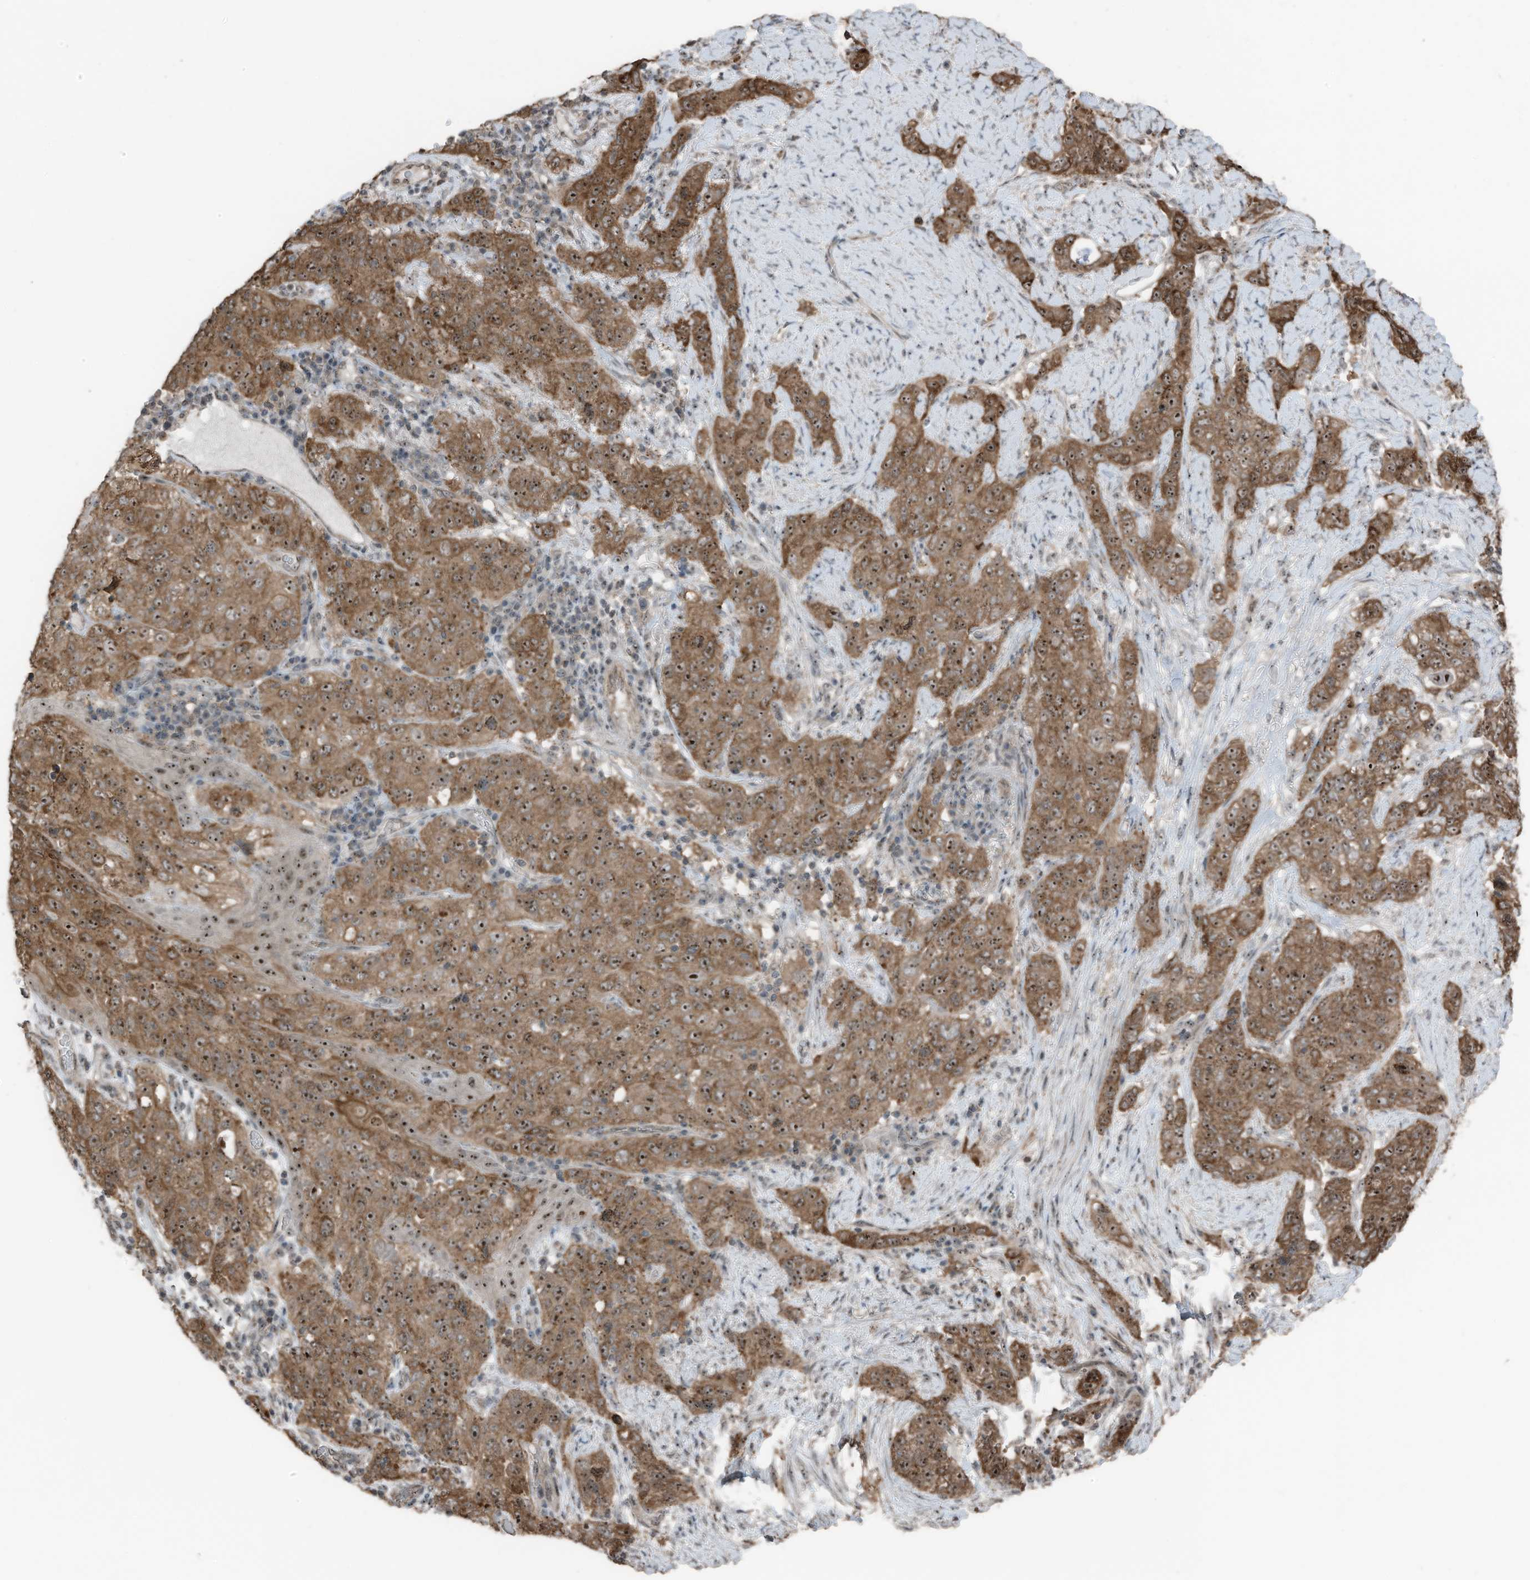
{"staining": {"intensity": "moderate", "quantity": ">75%", "location": "cytoplasmic/membranous,nuclear"}, "tissue": "stomach cancer", "cell_type": "Tumor cells", "image_type": "cancer", "snomed": [{"axis": "morphology", "description": "Adenocarcinoma, NOS"}, {"axis": "topography", "description": "Stomach"}], "caption": "Protein expression analysis of adenocarcinoma (stomach) displays moderate cytoplasmic/membranous and nuclear positivity in approximately >75% of tumor cells.", "gene": "UTP3", "patient": {"sex": "male", "age": 48}}